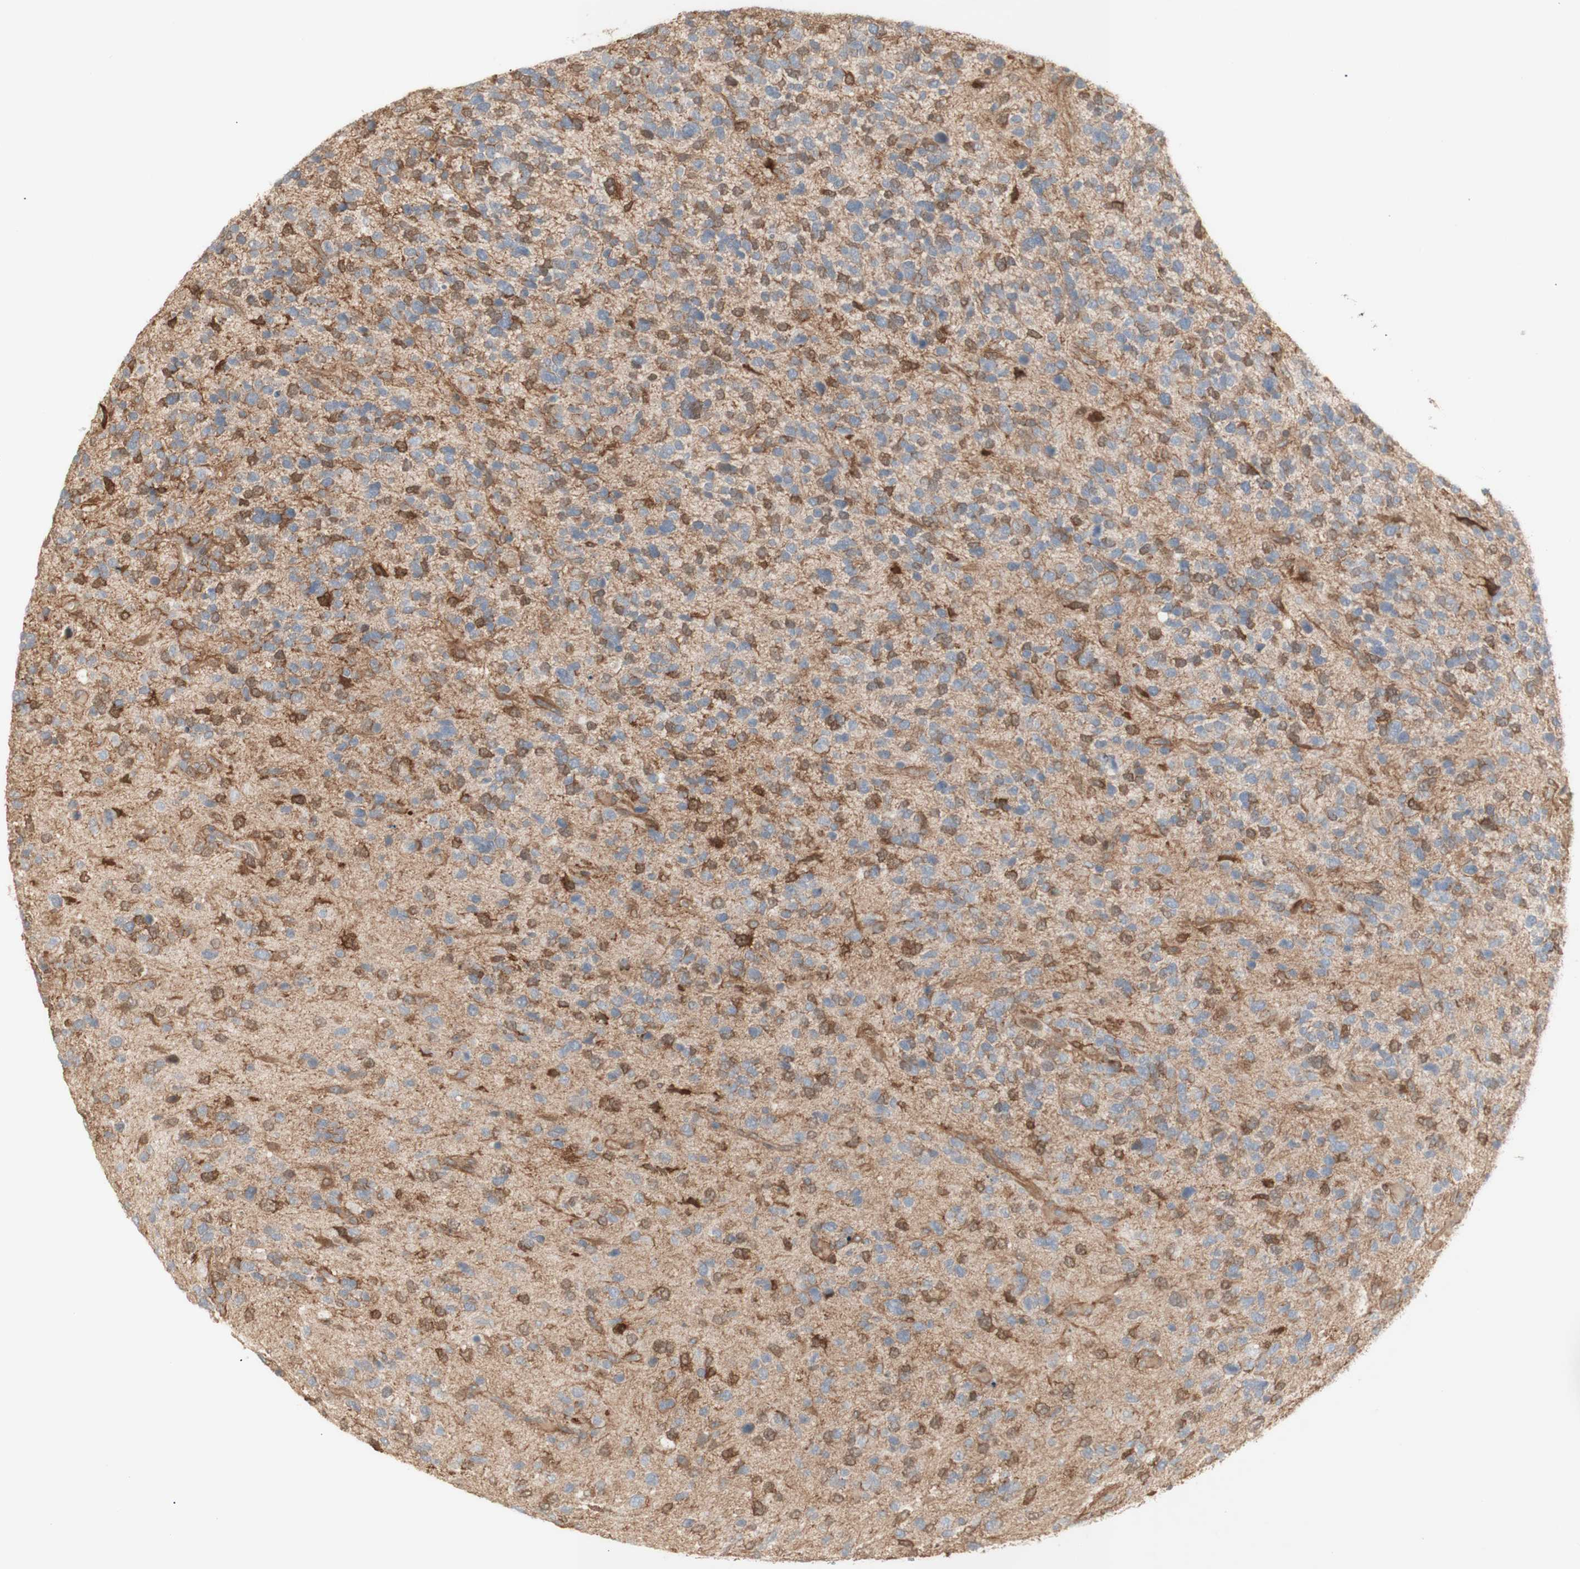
{"staining": {"intensity": "moderate", "quantity": ">75%", "location": "cytoplasmic/membranous,nuclear"}, "tissue": "glioma", "cell_type": "Tumor cells", "image_type": "cancer", "snomed": [{"axis": "morphology", "description": "Glioma, malignant, High grade"}, {"axis": "topography", "description": "Brain"}], "caption": "Brown immunohistochemical staining in high-grade glioma (malignant) reveals moderate cytoplasmic/membranous and nuclear expression in approximately >75% of tumor cells. Nuclei are stained in blue.", "gene": "CNN3", "patient": {"sex": "female", "age": 58}}